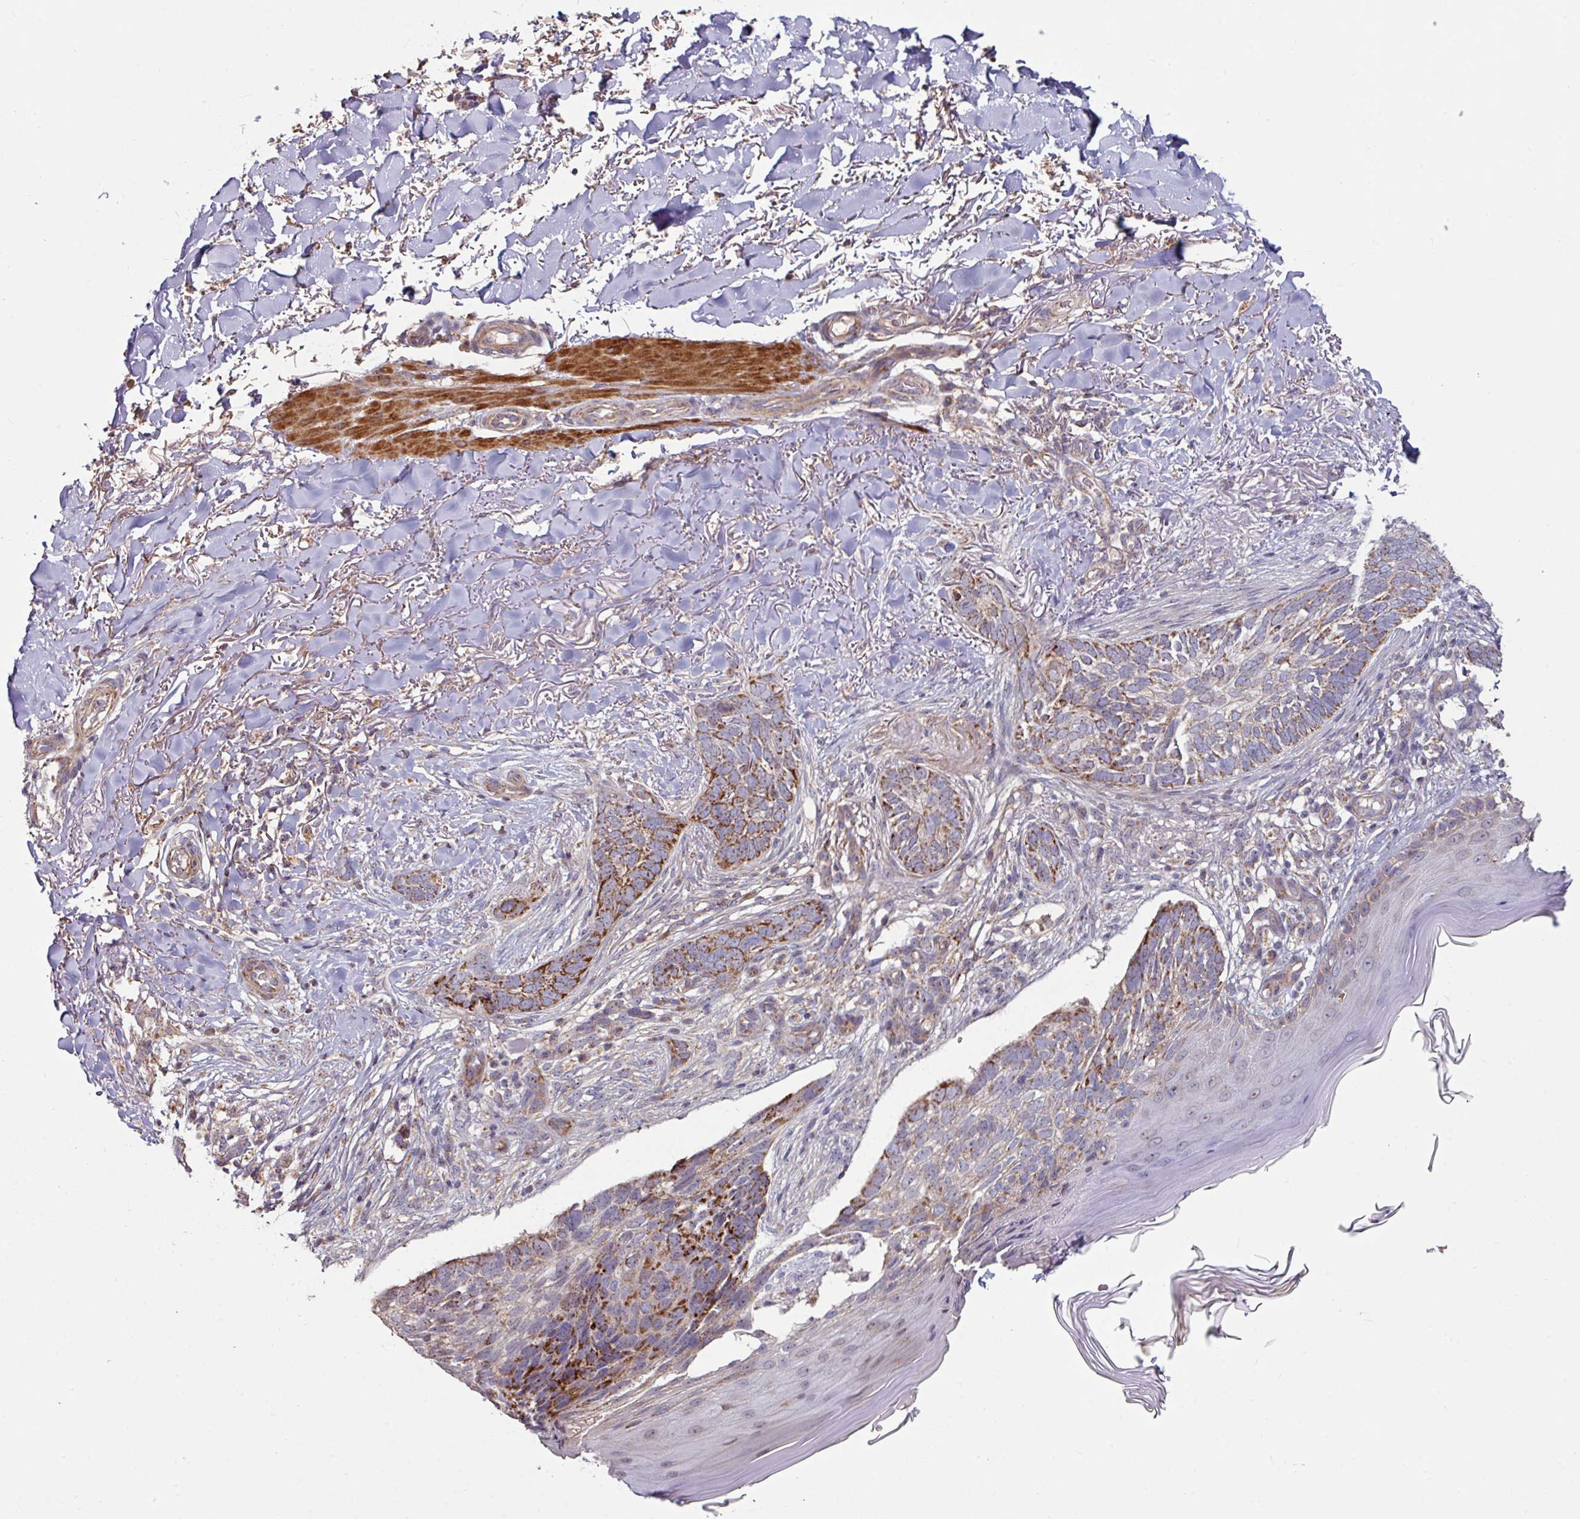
{"staining": {"intensity": "strong", "quantity": "25%-75%", "location": "cytoplasmic/membranous"}, "tissue": "skin cancer", "cell_type": "Tumor cells", "image_type": "cancer", "snomed": [{"axis": "morphology", "description": "Normal tissue, NOS"}, {"axis": "morphology", "description": "Basal cell carcinoma"}, {"axis": "topography", "description": "Skin"}], "caption": "Skin cancer (basal cell carcinoma) tissue demonstrates strong cytoplasmic/membranous positivity in approximately 25%-75% of tumor cells (DAB (3,3'-diaminobenzidine) IHC with brightfield microscopy, high magnification).", "gene": "OR2D3", "patient": {"sex": "female", "age": 67}}